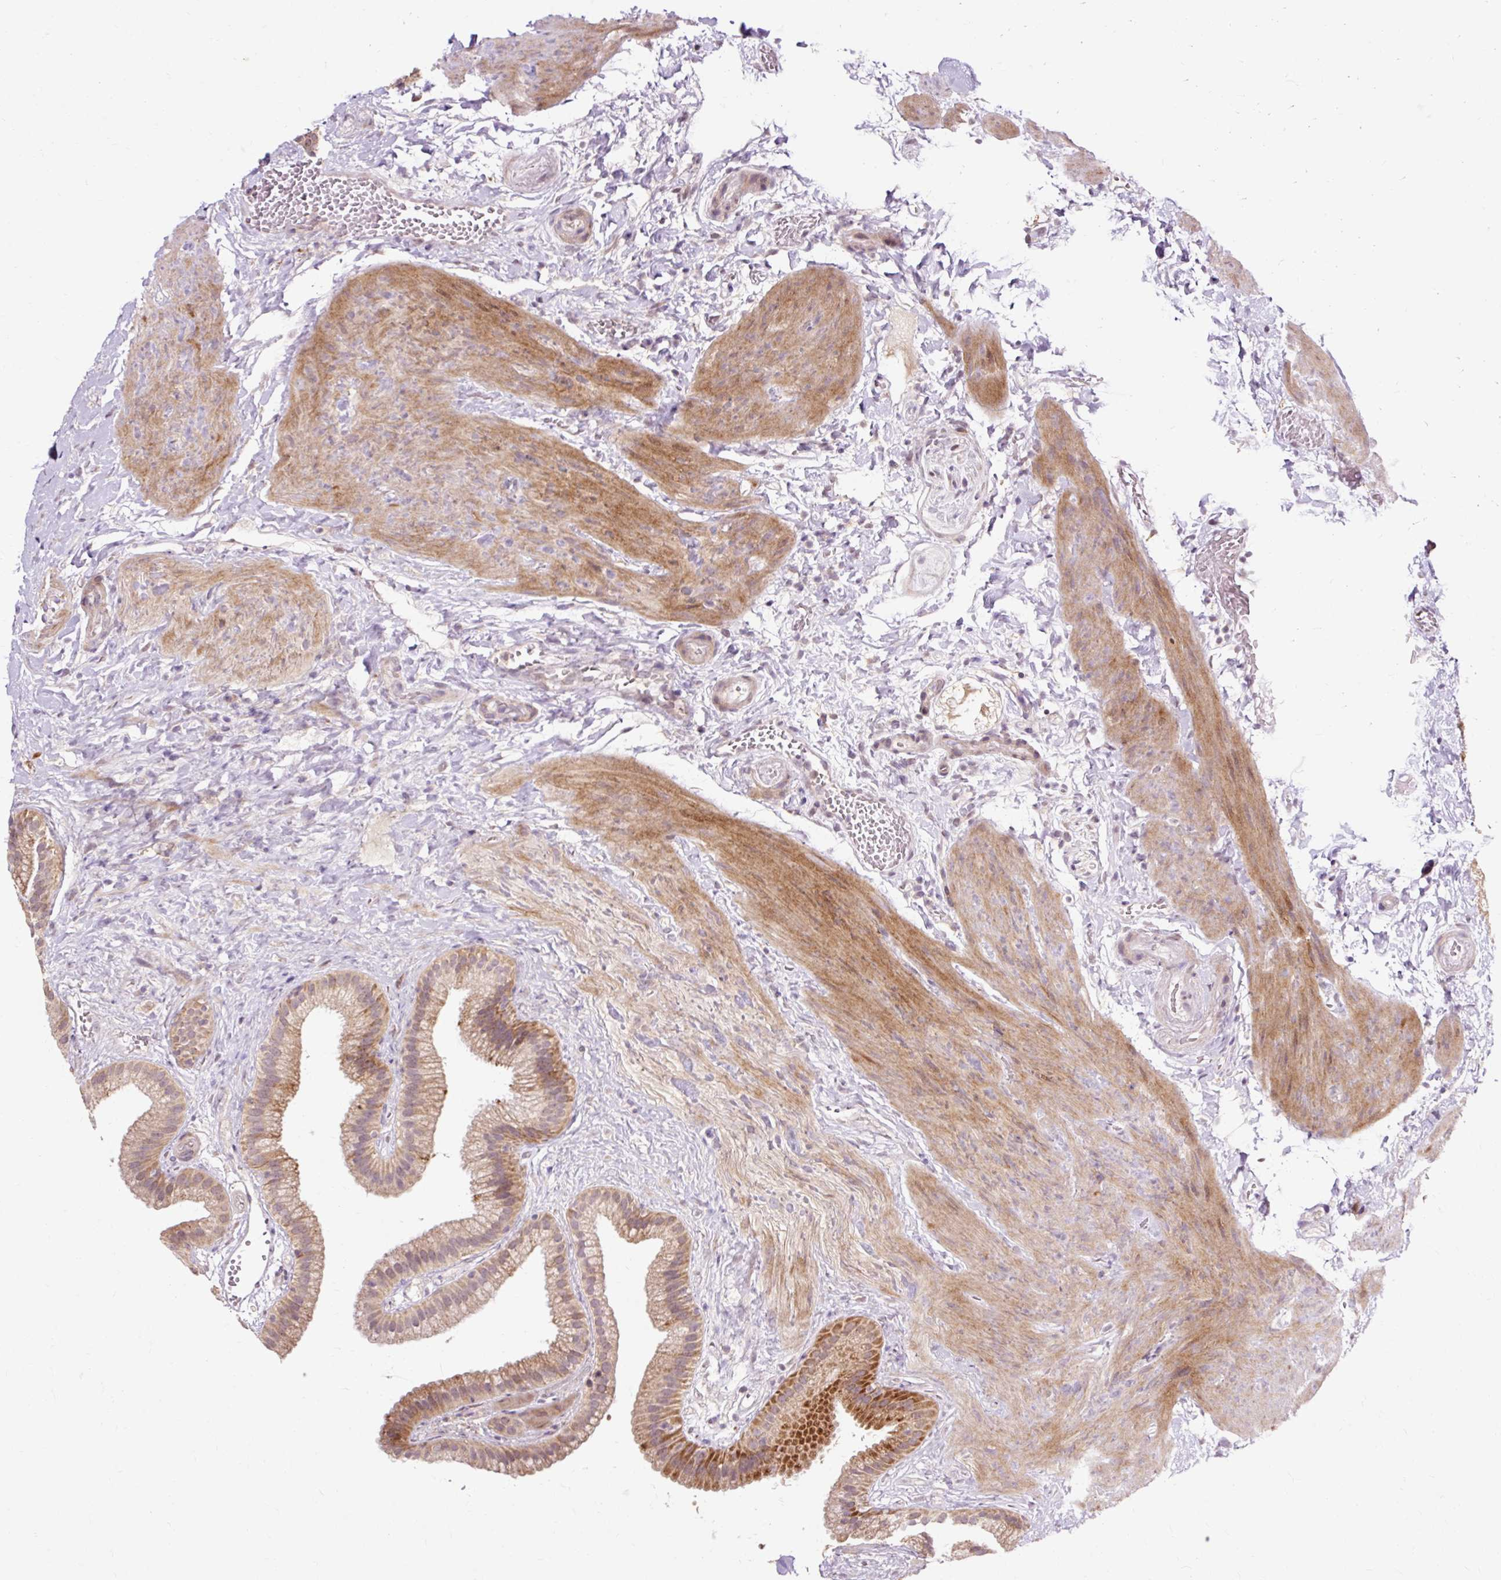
{"staining": {"intensity": "strong", "quantity": "25%-75%", "location": "cytoplasmic/membranous"}, "tissue": "gallbladder", "cell_type": "Glandular cells", "image_type": "normal", "snomed": [{"axis": "morphology", "description": "Normal tissue, NOS"}, {"axis": "topography", "description": "Gallbladder"}], "caption": "A brown stain highlights strong cytoplasmic/membranous staining of a protein in glandular cells of unremarkable gallbladder.", "gene": "GEMIN2", "patient": {"sex": "female", "age": 63}}